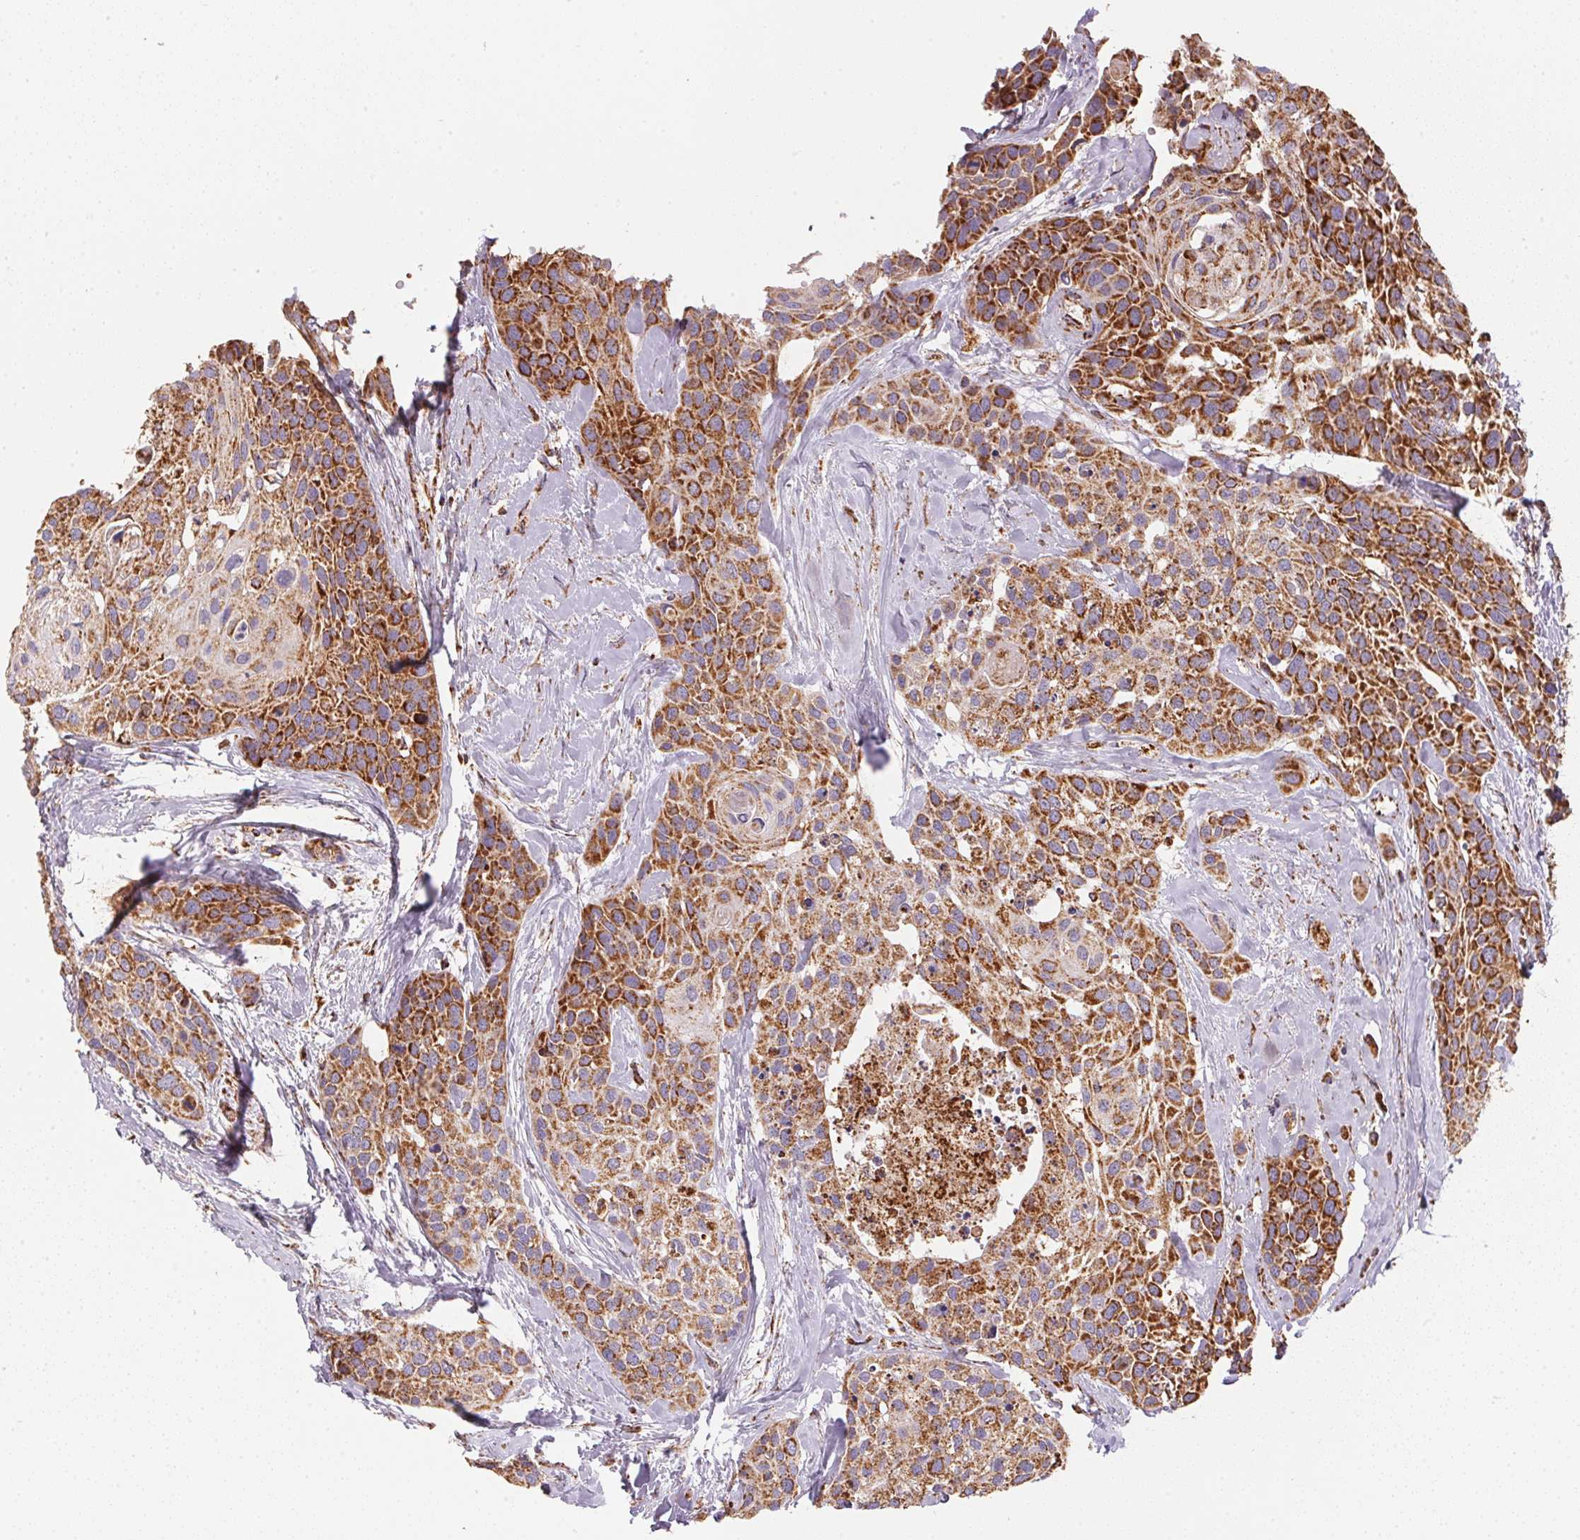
{"staining": {"intensity": "strong", "quantity": ">75%", "location": "cytoplasmic/membranous"}, "tissue": "head and neck cancer", "cell_type": "Tumor cells", "image_type": "cancer", "snomed": [{"axis": "morphology", "description": "Squamous cell carcinoma, NOS"}, {"axis": "topography", "description": "Head-Neck"}], "caption": "Protein staining of head and neck cancer (squamous cell carcinoma) tissue exhibits strong cytoplasmic/membranous positivity in approximately >75% of tumor cells.", "gene": "NDUFS2", "patient": {"sex": "female", "age": 50}}